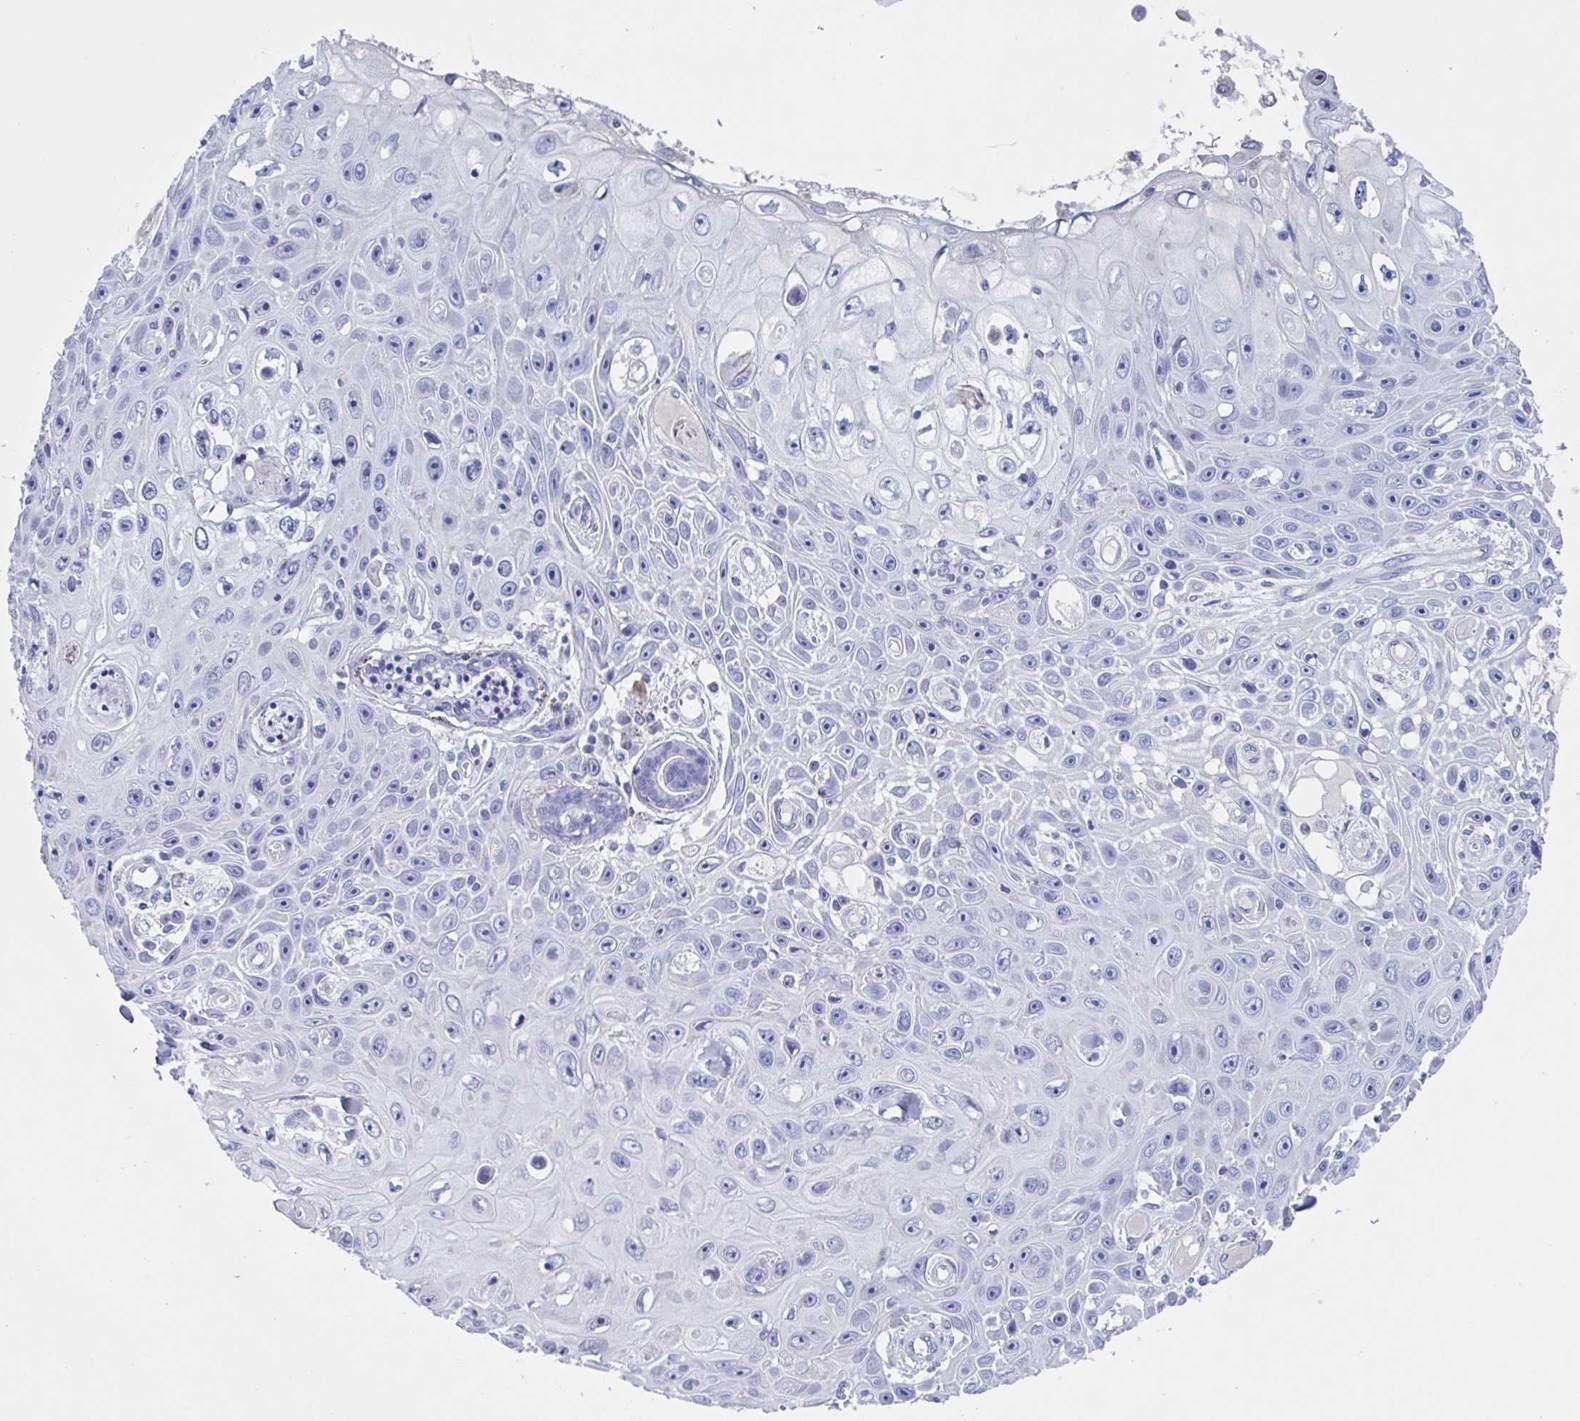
{"staining": {"intensity": "negative", "quantity": "none", "location": "none"}, "tissue": "skin cancer", "cell_type": "Tumor cells", "image_type": "cancer", "snomed": [{"axis": "morphology", "description": "Squamous cell carcinoma, NOS"}, {"axis": "topography", "description": "Skin"}], "caption": "This photomicrograph is of skin squamous cell carcinoma stained with immunohistochemistry to label a protein in brown with the nuclei are counter-stained blue. There is no positivity in tumor cells.", "gene": "USP35", "patient": {"sex": "male", "age": 82}}